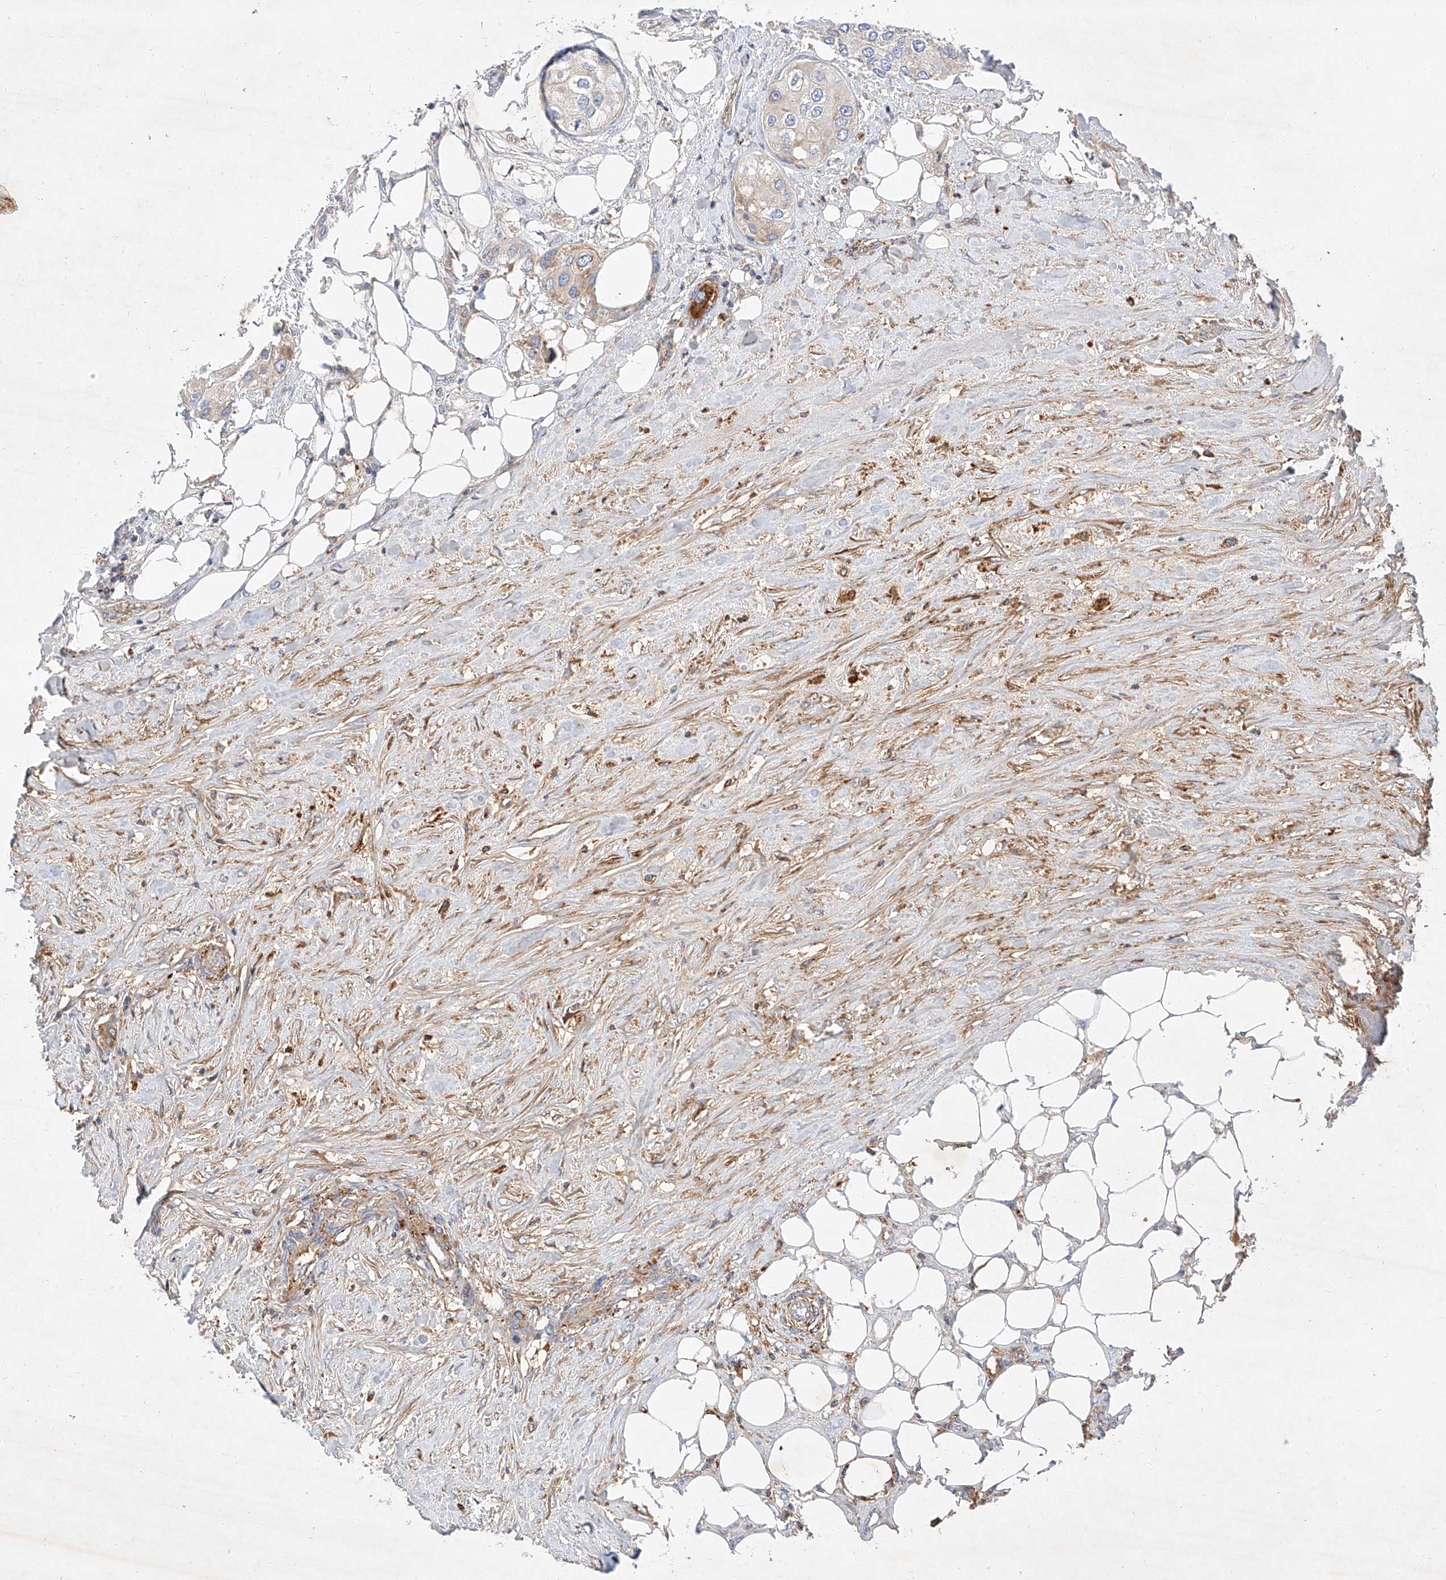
{"staining": {"intensity": "weak", "quantity": "<25%", "location": "cytoplasmic/membranous"}, "tissue": "urothelial cancer", "cell_type": "Tumor cells", "image_type": "cancer", "snomed": [{"axis": "morphology", "description": "Urothelial carcinoma, High grade"}, {"axis": "topography", "description": "Urinary bladder"}], "caption": "A micrograph of human urothelial cancer is negative for staining in tumor cells.", "gene": "OSGEPL1", "patient": {"sex": "male", "age": 64}}